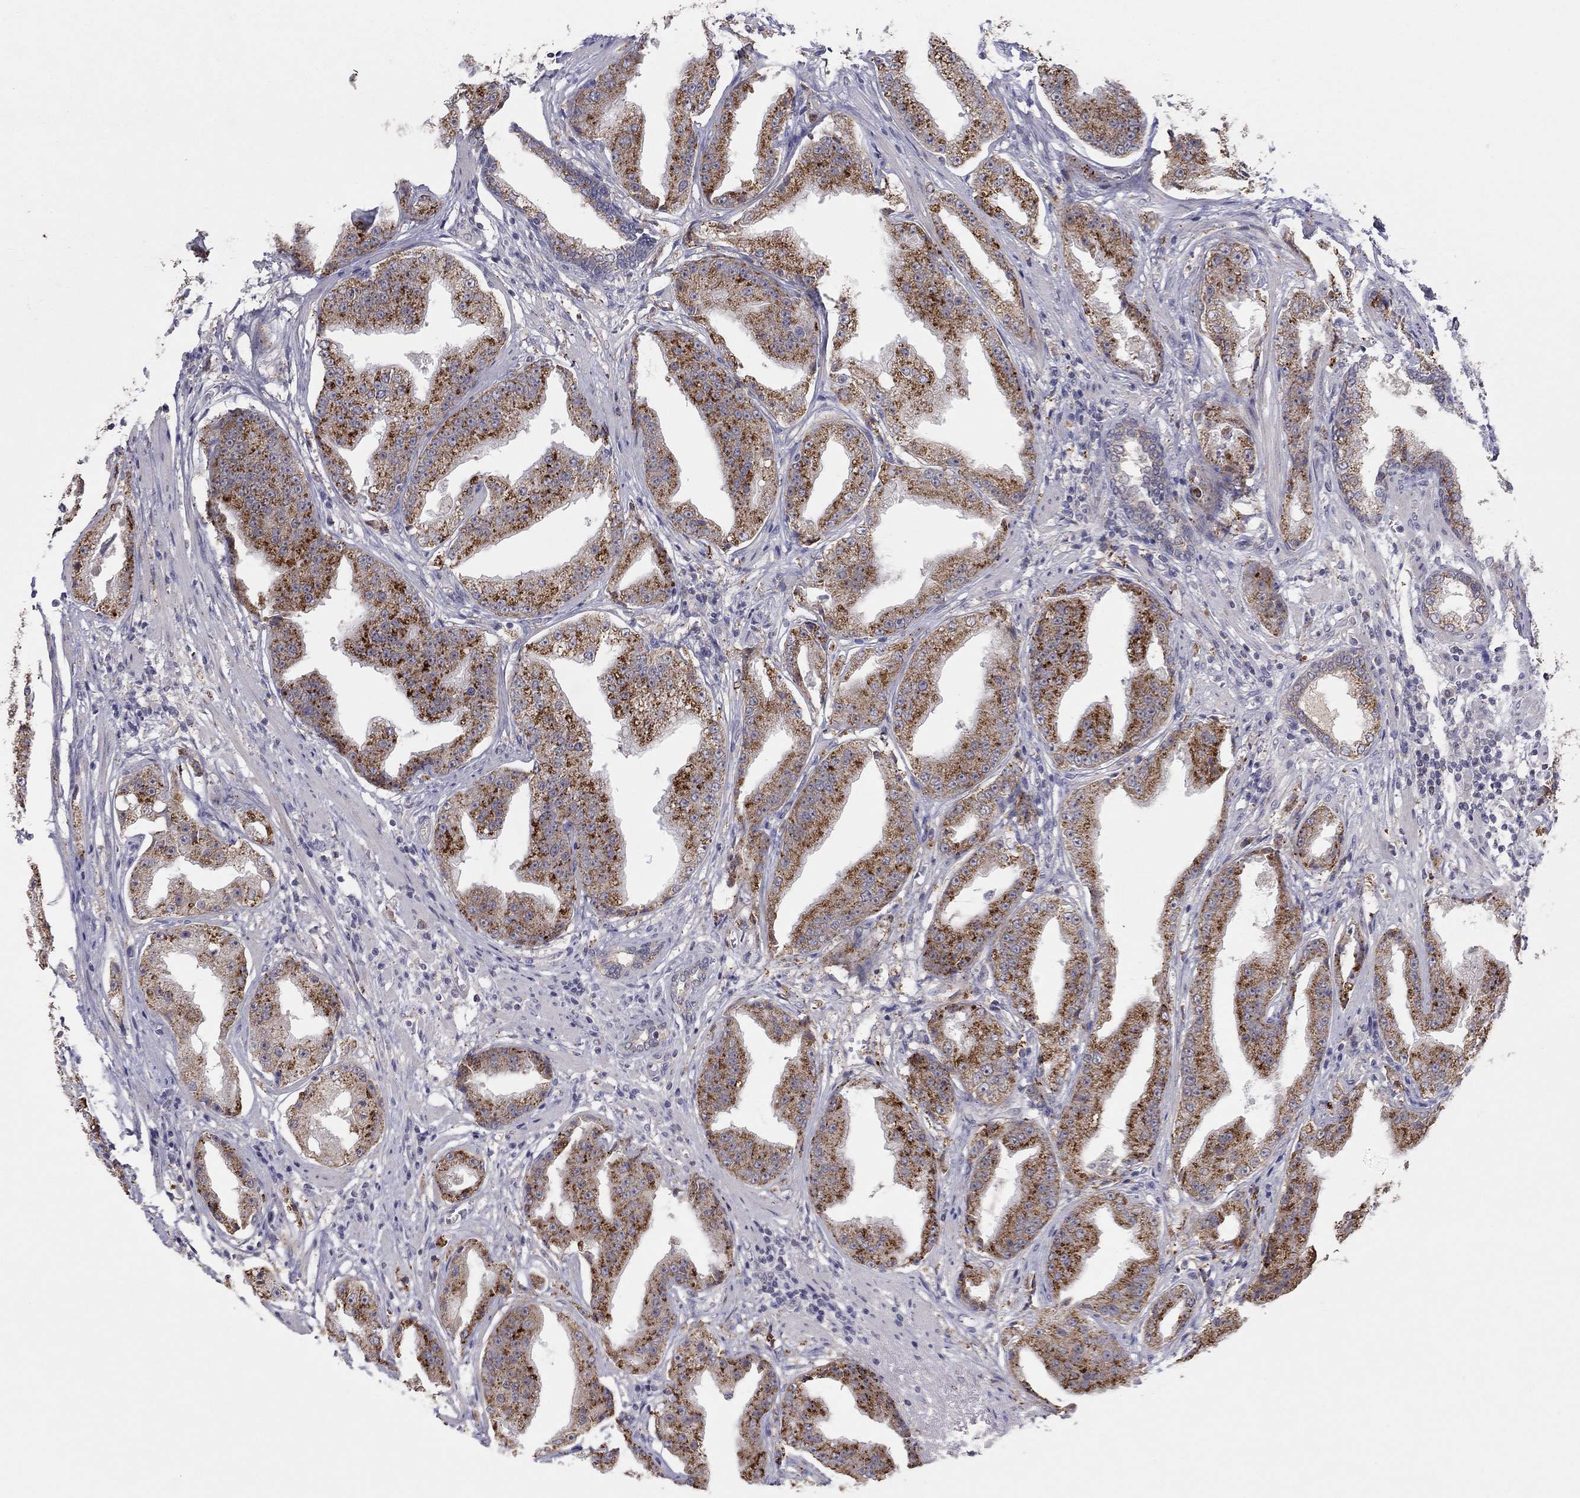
{"staining": {"intensity": "strong", "quantity": ">75%", "location": "cytoplasmic/membranous"}, "tissue": "prostate cancer", "cell_type": "Tumor cells", "image_type": "cancer", "snomed": [{"axis": "morphology", "description": "Adenocarcinoma, Low grade"}, {"axis": "topography", "description": "Prostate"}], "caption": "An image showing strong cytoplasmic/membranous positivity in about >75% of tumor cells in prostate cancer (low-grade adenocarcinoma), as visualized by brown immunohistochemical staining.", "gene": "CRACDL", "patient": {"sex": "male", "age": 62}}